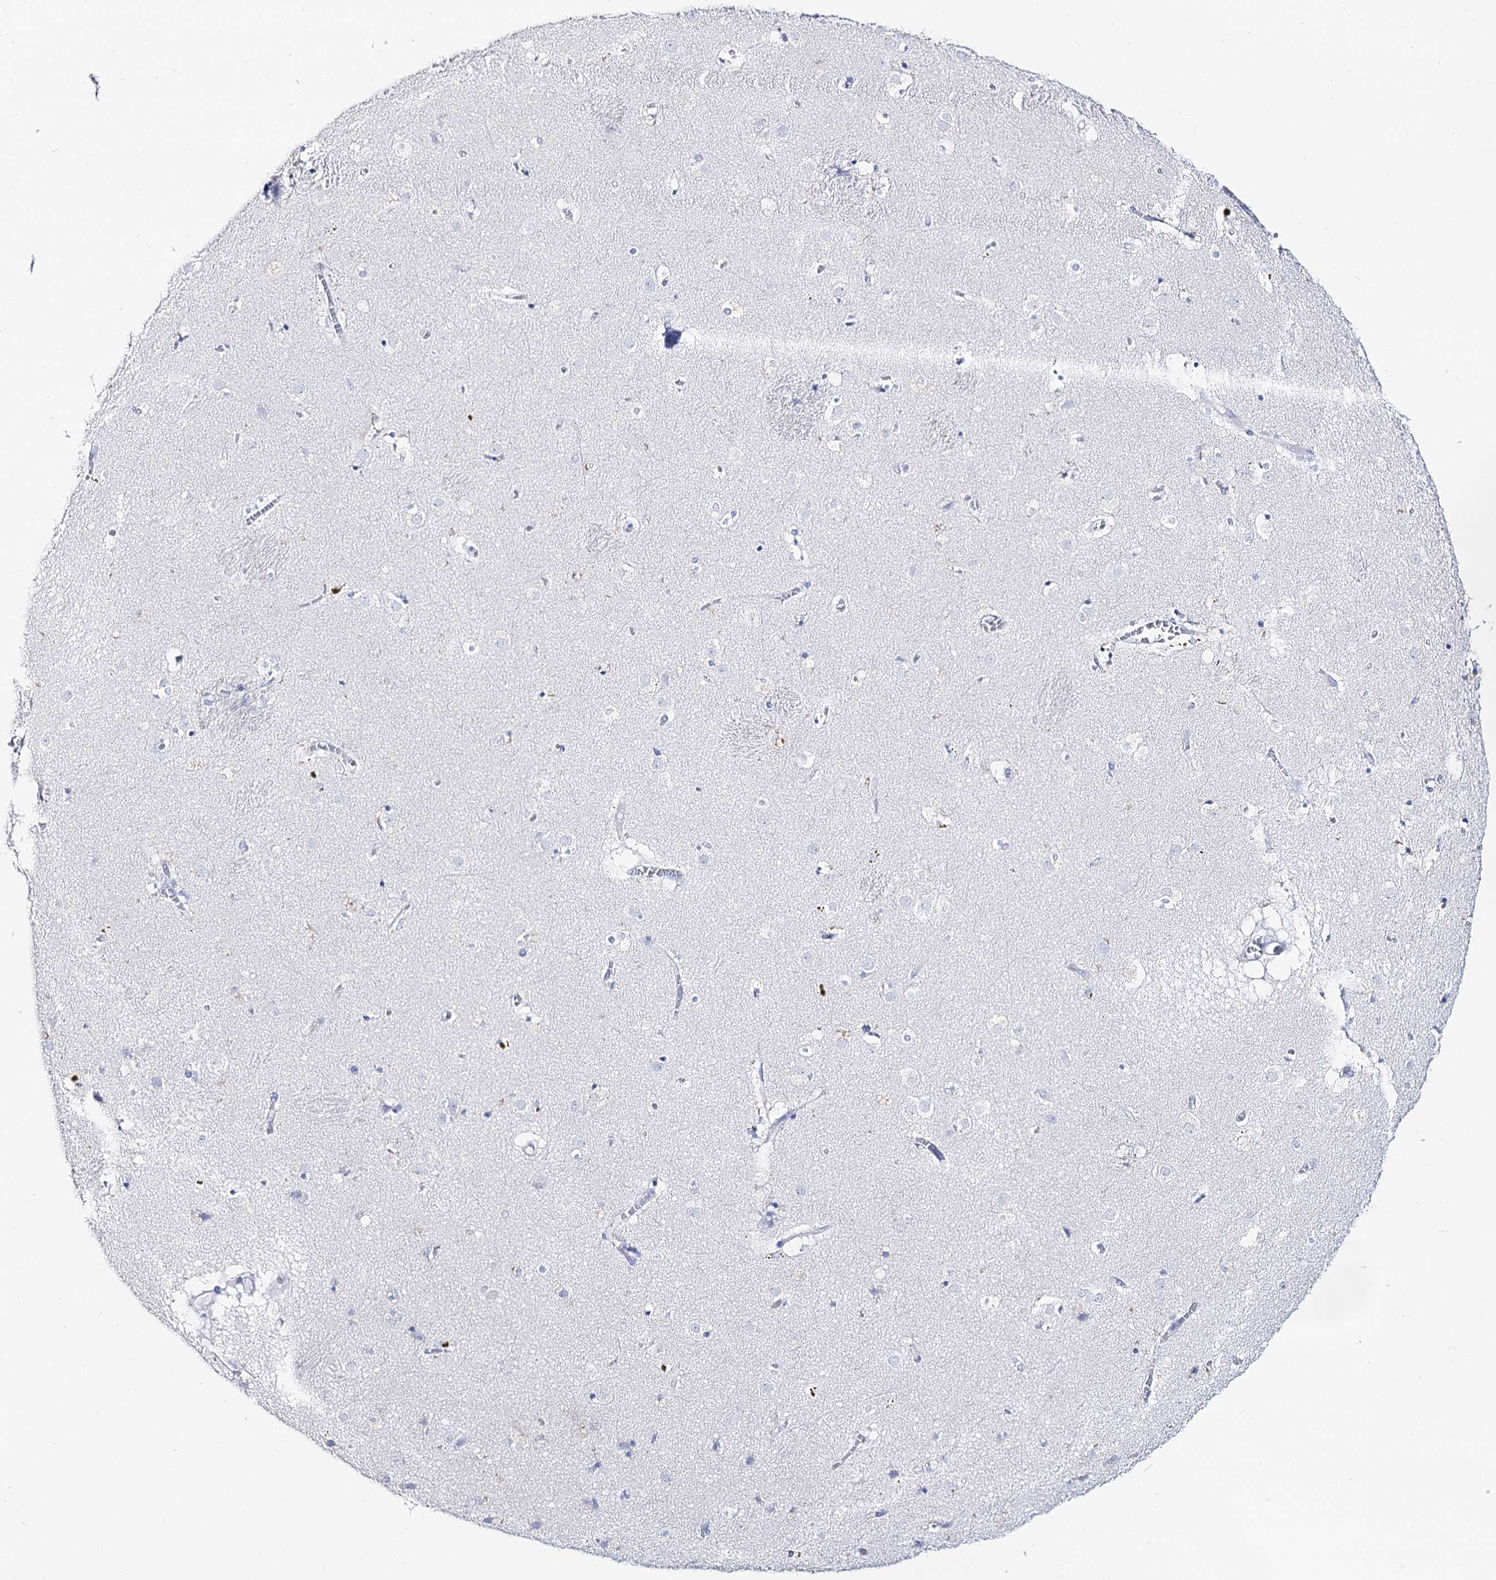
{"staining": {"intensity": "negative", "quantity": "none", "location": "none"}, "tissue": "caudate", "cell_type": "Glial cells", "image_type": "normal", "snomed": [{"axis": "morphology", "description": "Normal tissue, NOS"}, {"axis": "topography", "description": "Lateral ventricle wall"}], "caption": "Immunohistochemistry photomicrograph of unremarkable caudate stained for a protein (brown), which displays no staining in glial cells. The staining was performed using DAB to visualize the protein expression in brown, while the nuclei were stained in blue with hematoxylin (Magnification: 20x).", "gene": "SLC3A1", "patient": {"sex": "male", "age": 70}}